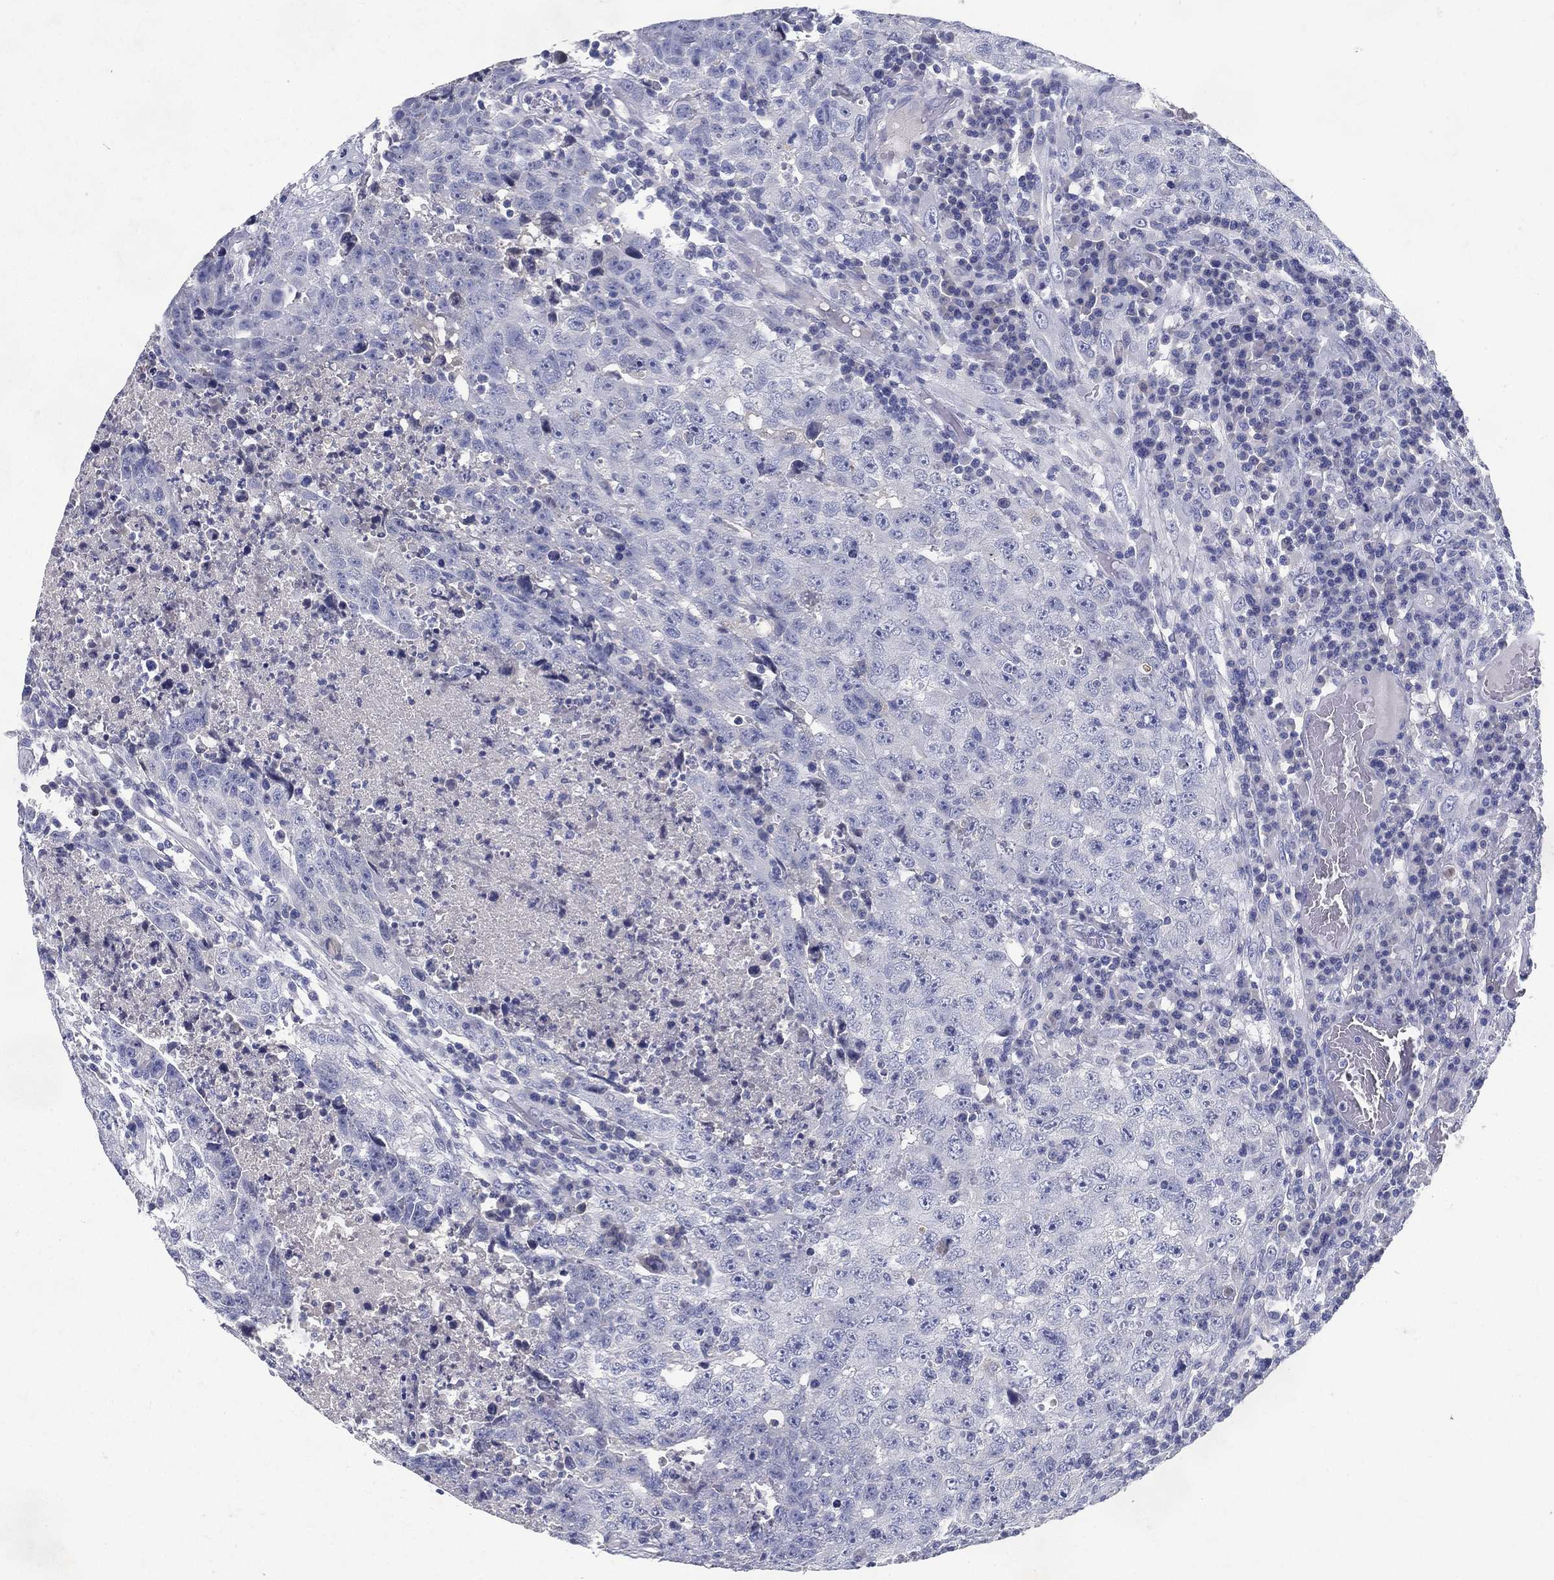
{"staining": {"intensity": "negative", "quantity": "none", "location": "none"}, "tissue": "testis cancer", "cell_type": "Tumor cells", "image_type": "cancer", "snomed": [{"axis": "morphology", "description": "Necrosis, NOS"}, {"axis": "morphology", "description": "Carcinoma, Embryonal, NOS"}, {"axis": "topography", "description": "Testis"}], "caption": "This is an immunohistochemistry (IHC) photomicrograph of testis embryonal carcinoma. There is no positivity in tumor cells.", "gene": "RGS13", "patient": {"sex": "male", "age": 19}}